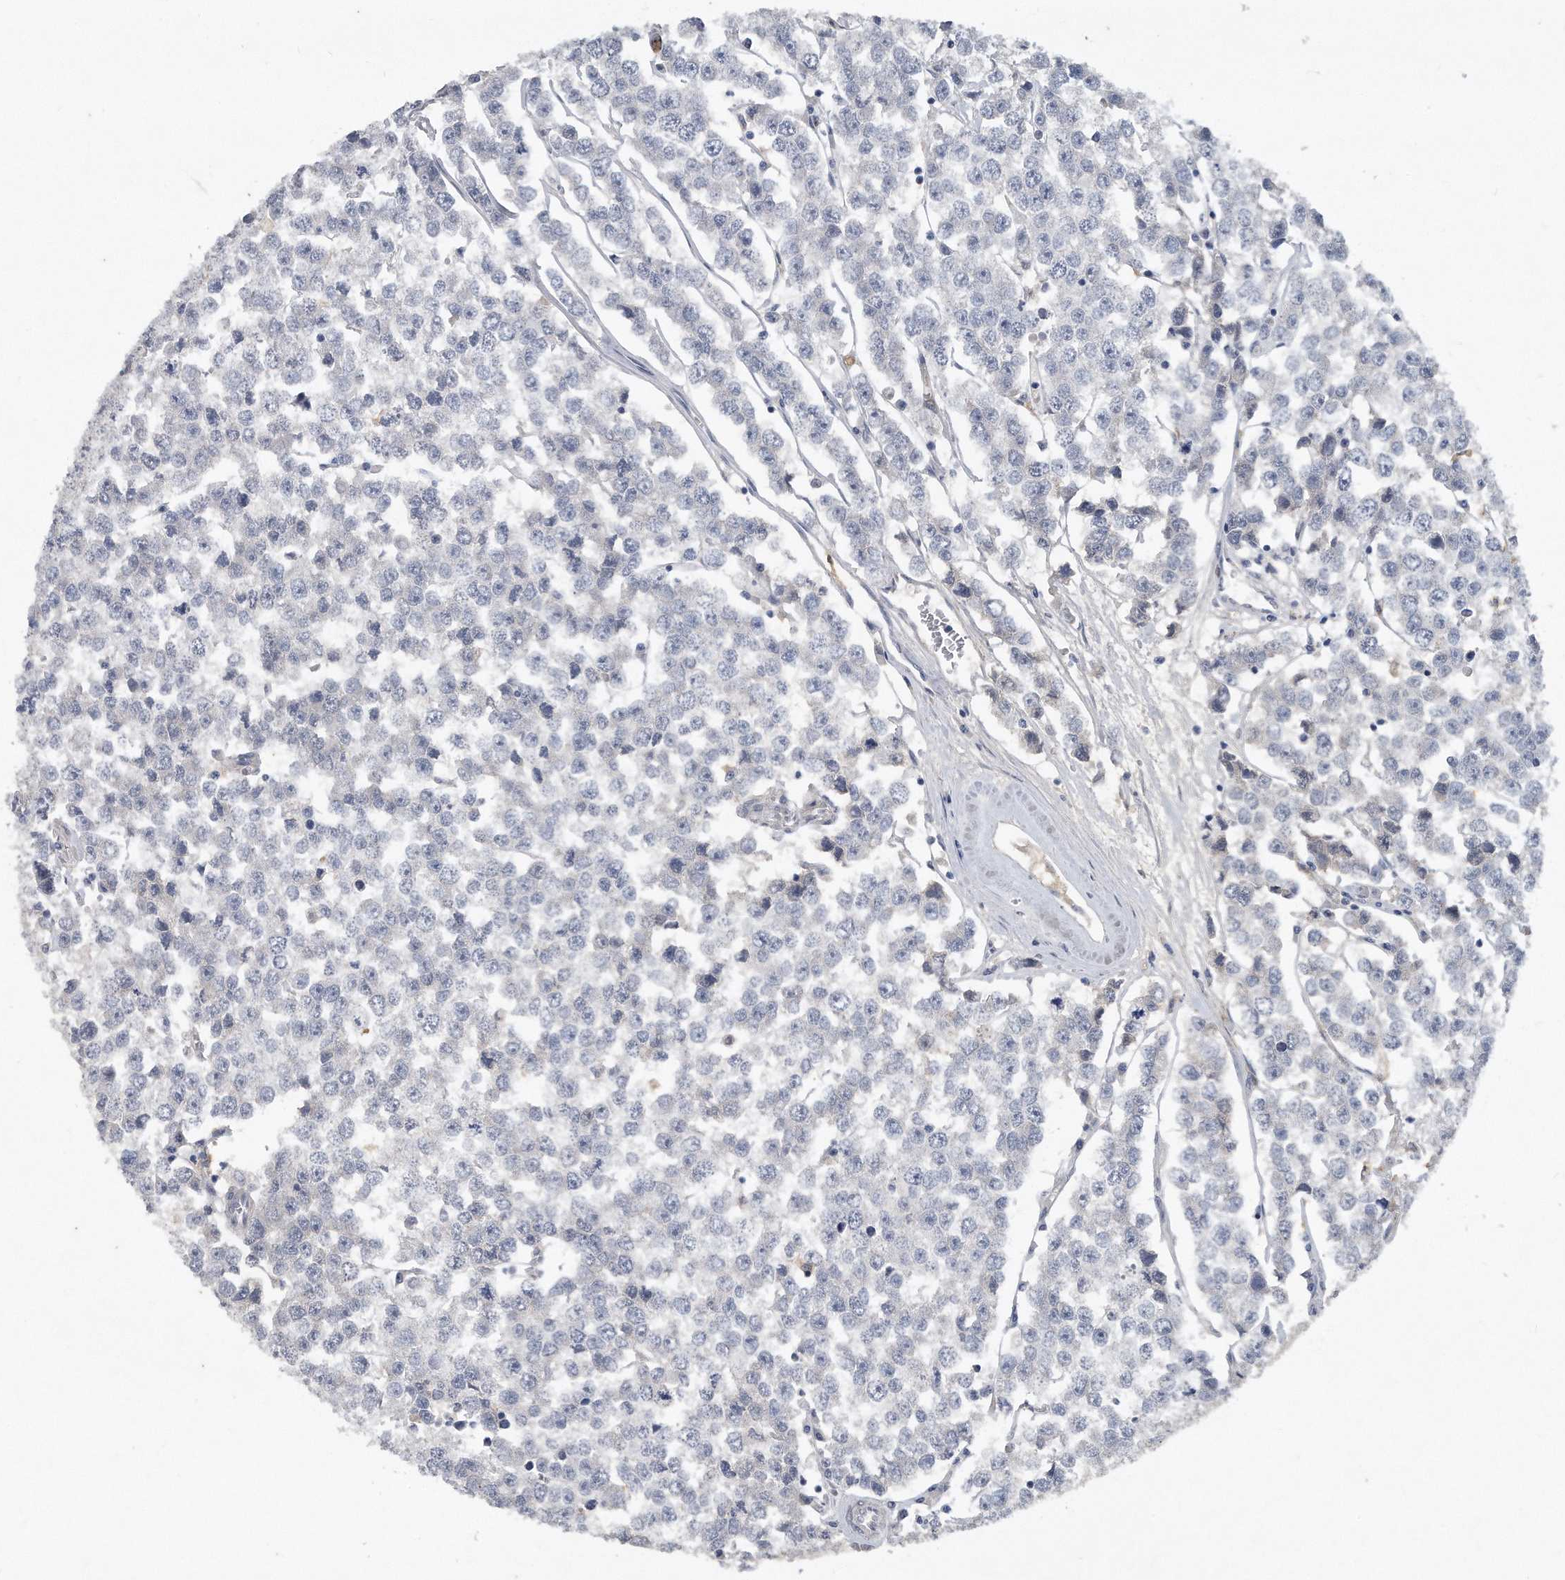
{"staining": {"intensity": "negative", "quantity": "none", "location": "none"}, "tissue": "testis cancer", "cell_type": "Tumor cells", "image_type": "cancer", "snomed": [{"axis": "morphology", "description": "Seminoma, NOS"}, {"axis": "morphology", "description": "Carcinoma, Embryonal, NOS"}, {"axis": "topography", "description": "Testis"}], "caption": "Human testis cancer (seminoma) stained for a protein using immunohistochemistry (IHC) exhibits no positivity in tumor cells.", "gene": "HOMER3", "patient": {"sex": "male", "age": 52}}